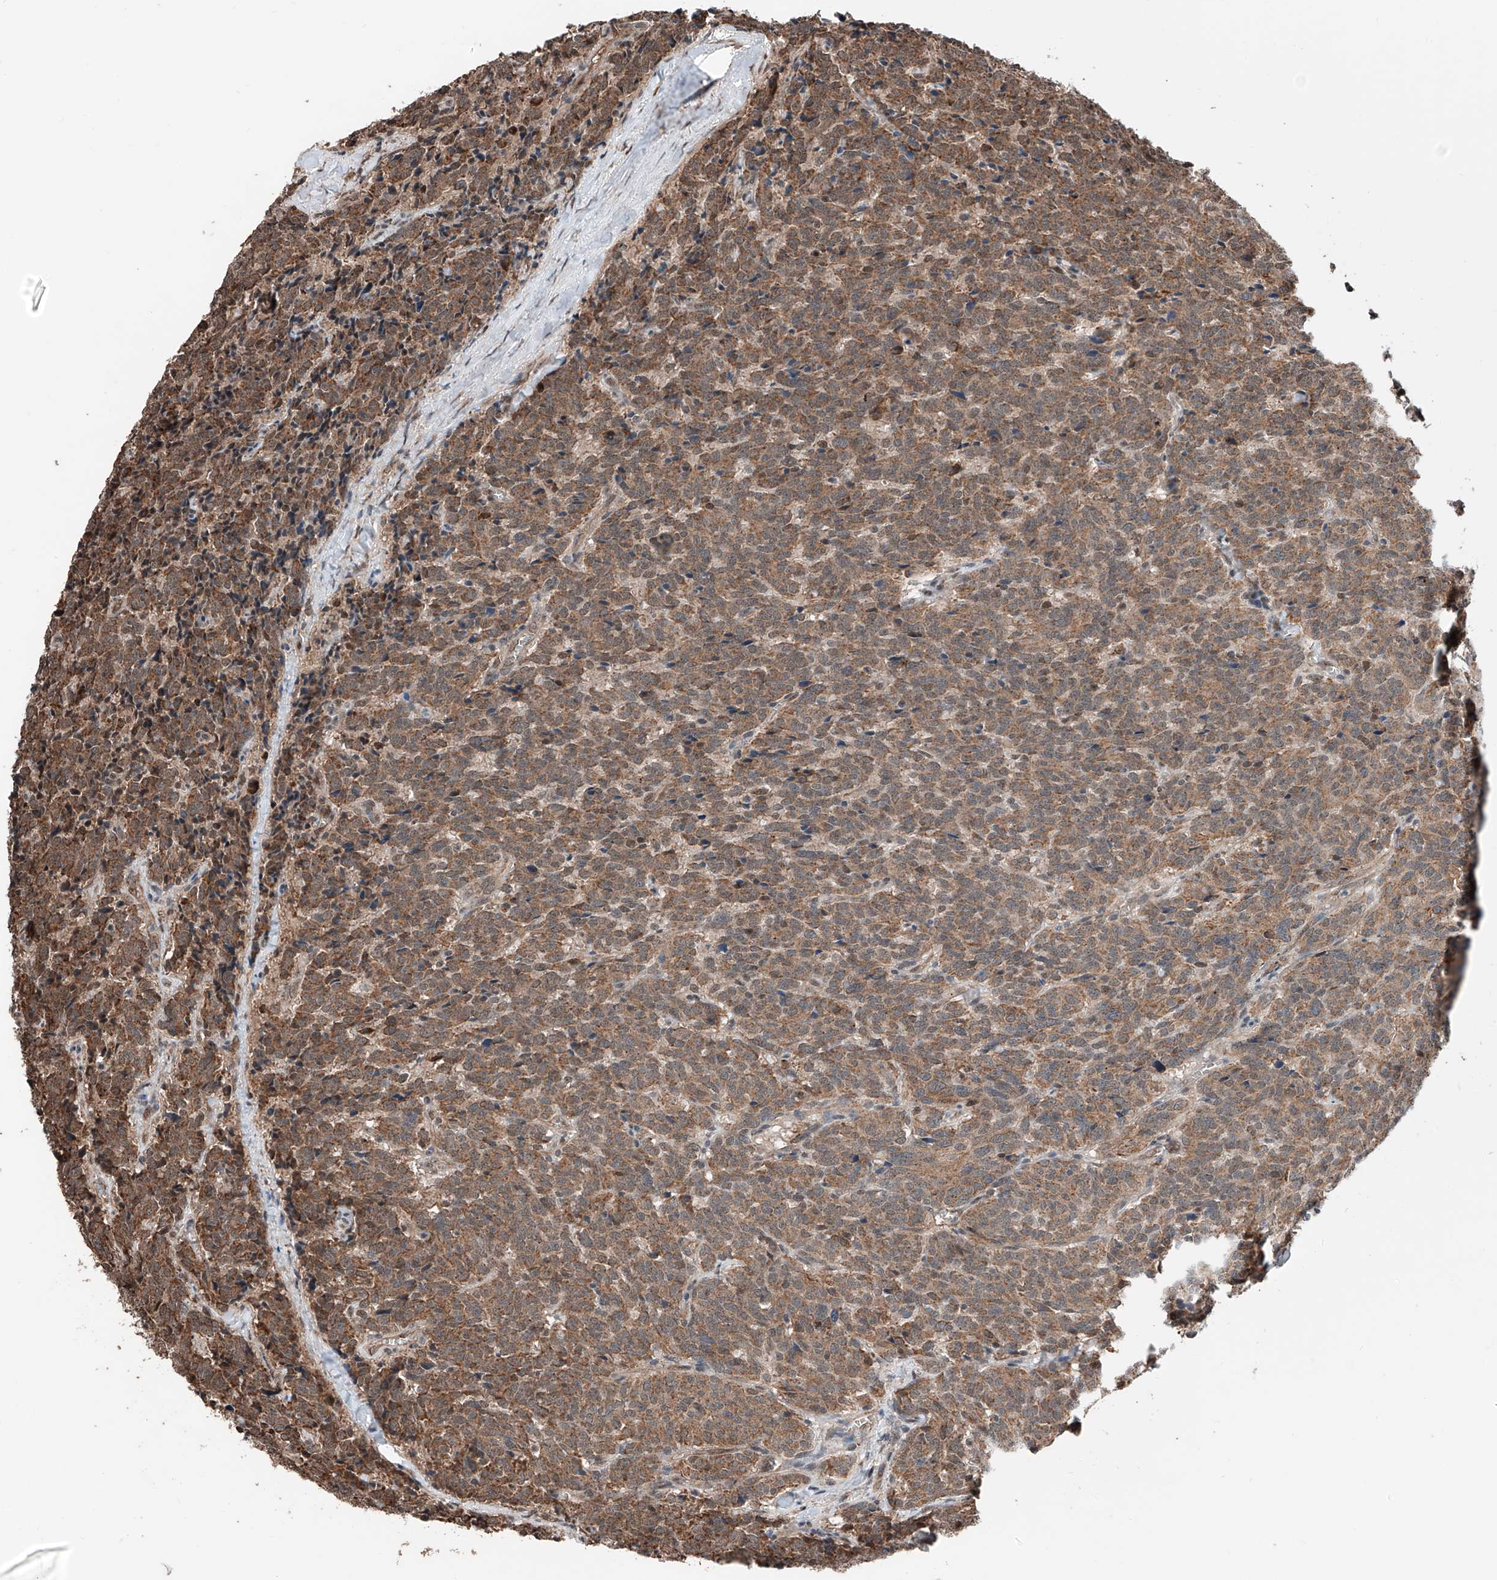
{"staining": {"intensity": "moderate", "quantity": ">75%", "location": "cytoplasmic/membranous"}, "tissue": "carcinoid", "cell_type": "Tumor cells", "image_type": "cancer", "snomed": [{"axis": "morphology", "description": "Carcinoid, malignant, NOS"}, {"axis": "topography", "description": "Lung"}], "caption": "An IHC photomicrograph of tumor tissue is shown. Protein staining in brown highlights moderate cytoplasmic/membranous positivity in malignant carcinoid within tumor cells.", "gene": "ZNF445", "patient": {"sex": "female", "age": 46}}